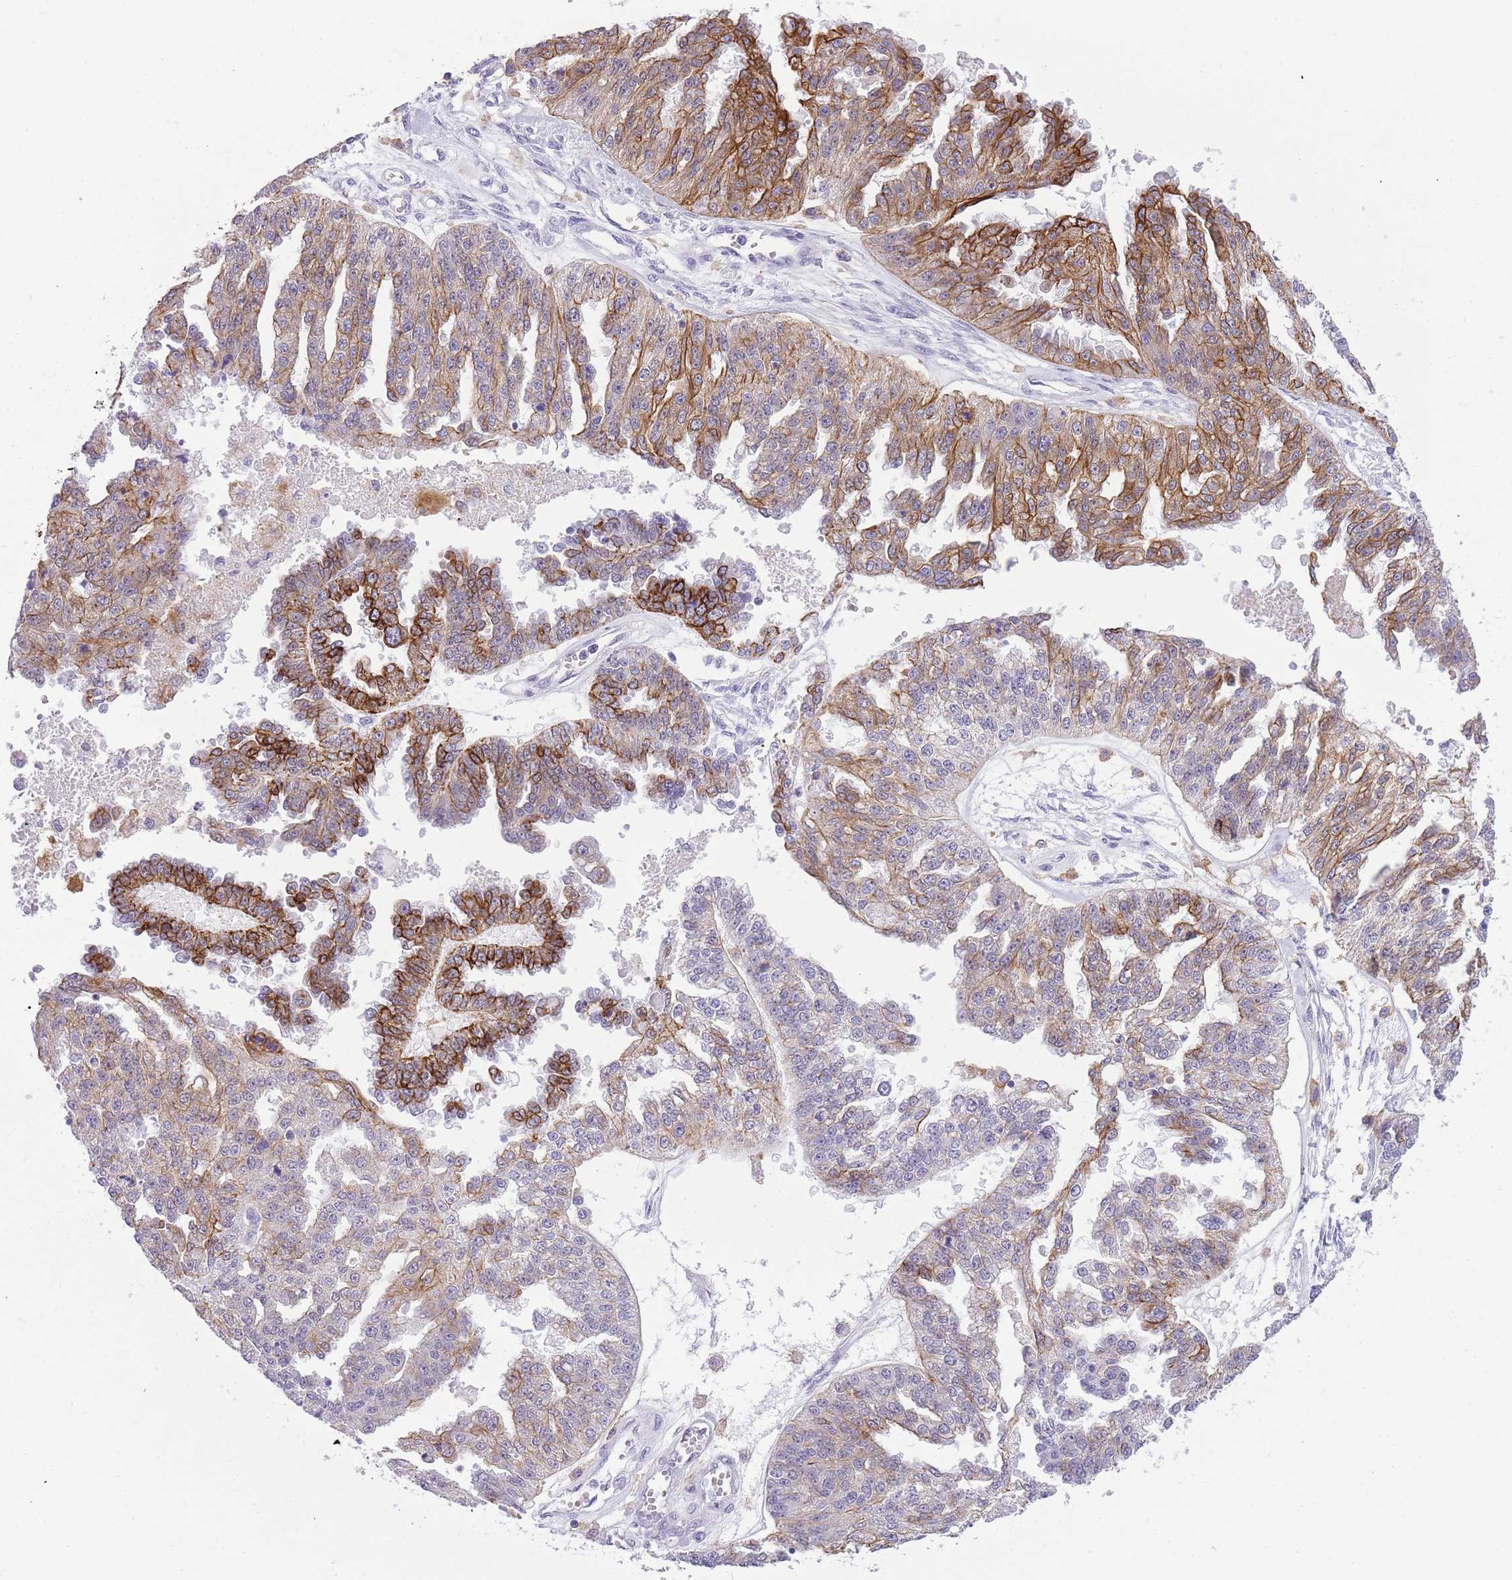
{"staining": {"intensity": "strong", "quantity": "25%-75%", "location": "cytoplasmic/membranous"}, "tissue": "ovarian cancer", "cell_type": "Tumor cells", "image_type": "cancer", "snomed": [{"axis": "morphology", "description": "Cystadenocarcinoma, serous, NOS"}, {"axis": "topography", "description": "Ovary"}], "caption": "Immunohistochemical staining of human ovarian serous cystadenocarcinoma shows high levels of strong cytoplasmic/membranous positivity in about 25%-75% of tumor cells. The protein of interest is shown in brown color, while the nuclei are stained blue.", "gene": "RADX", "patient": {"sex": "female", "age": 58}}